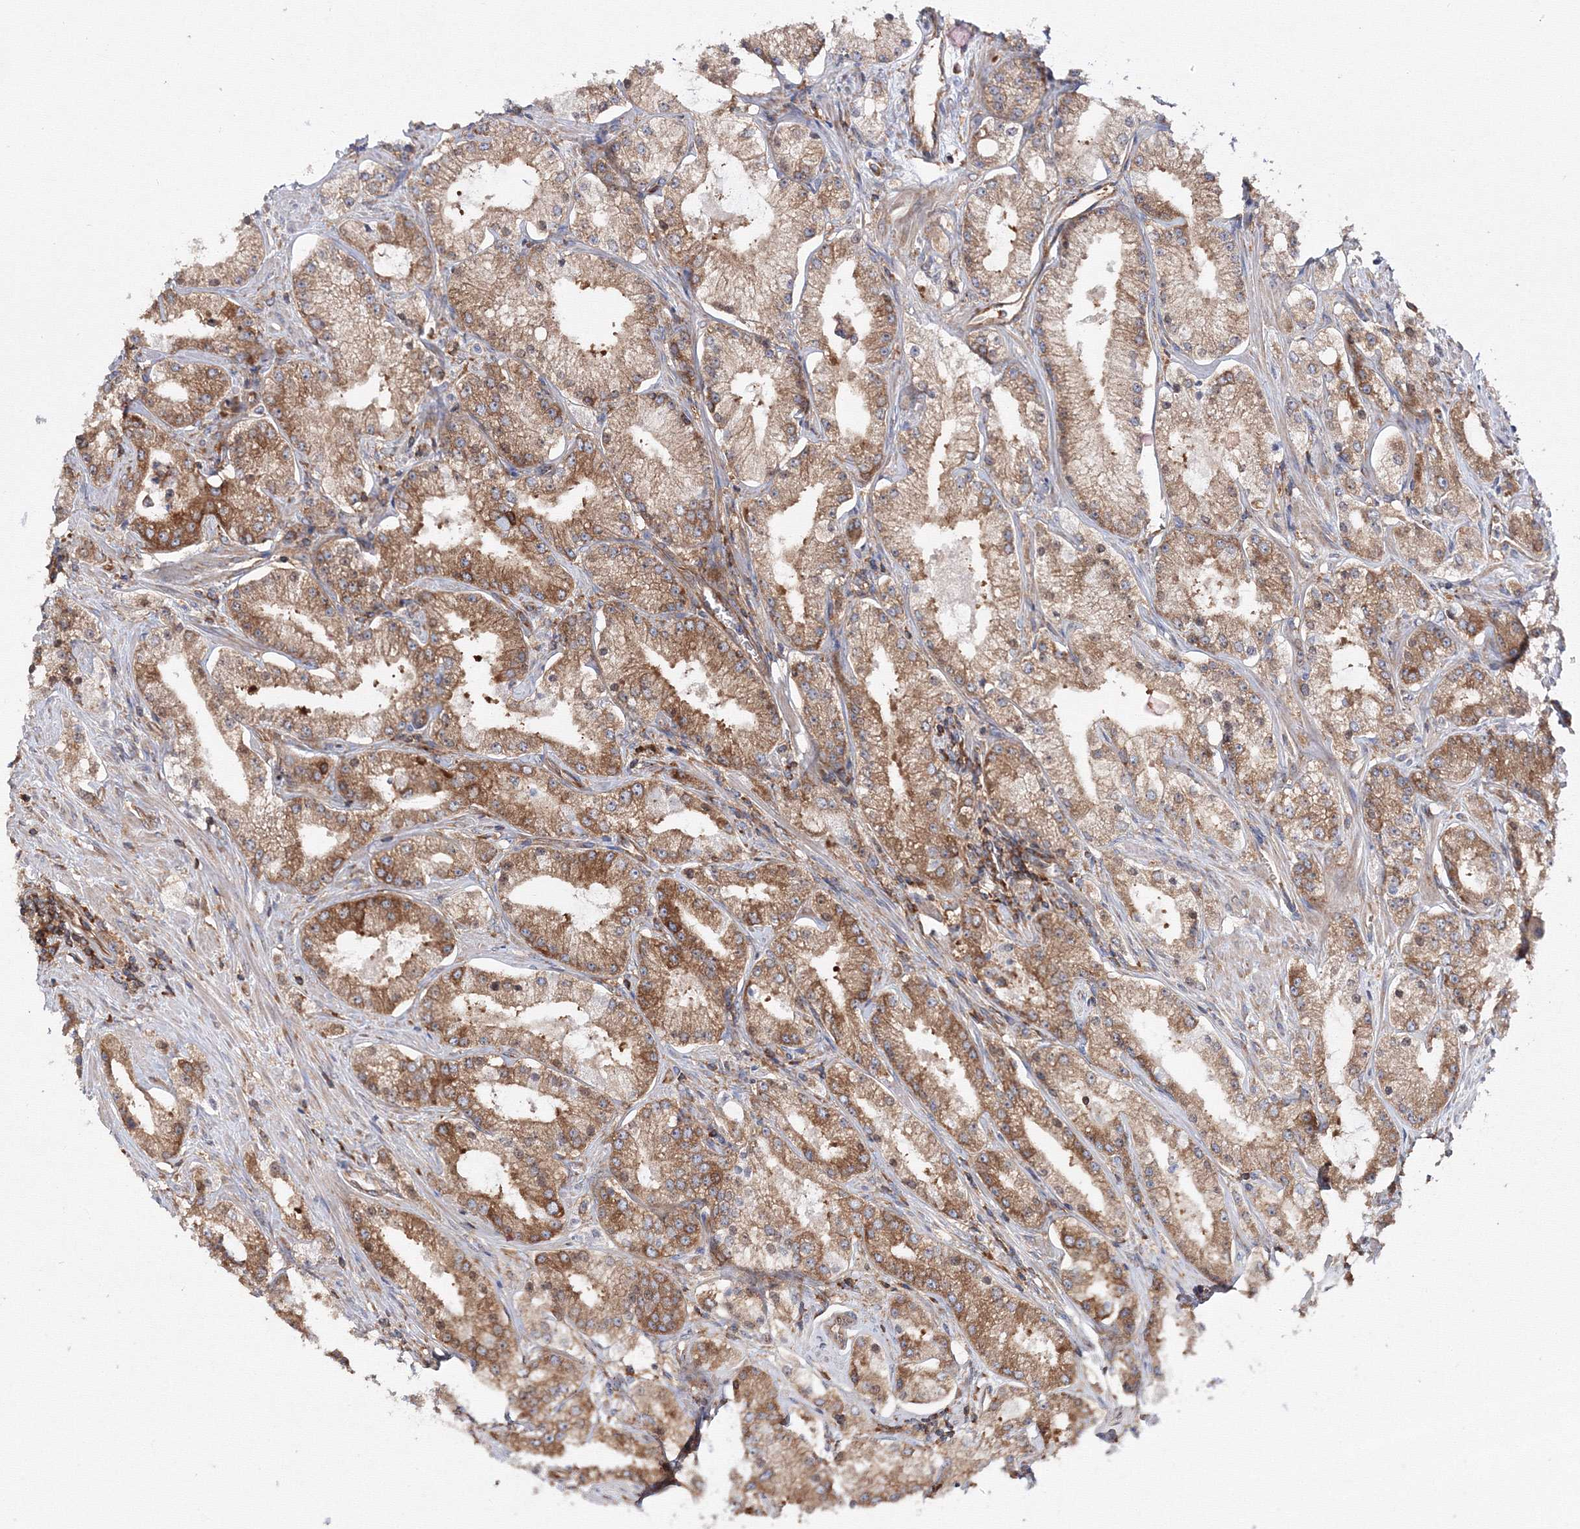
{"staining": {"intensity": "moderate", "quantity": ">75%", "location": "cytoplasmic/membranous"}, "tissue": "prostate cancer", "cell_type": "Tumor cells", "image_type": "cancer", "snomed": [{"axis": "morphology", "description": "Adenocarcinoma, Low grade"}, {"axis": "topography", "description": "Prostate"}], "caption": "Protein staining reveals moderate cytoplasmic/membranous positivity in about >75% of tumor cells in prostate cancer.", "gene": "HARS1", "patient": {"sex": "male", "age": 69}}